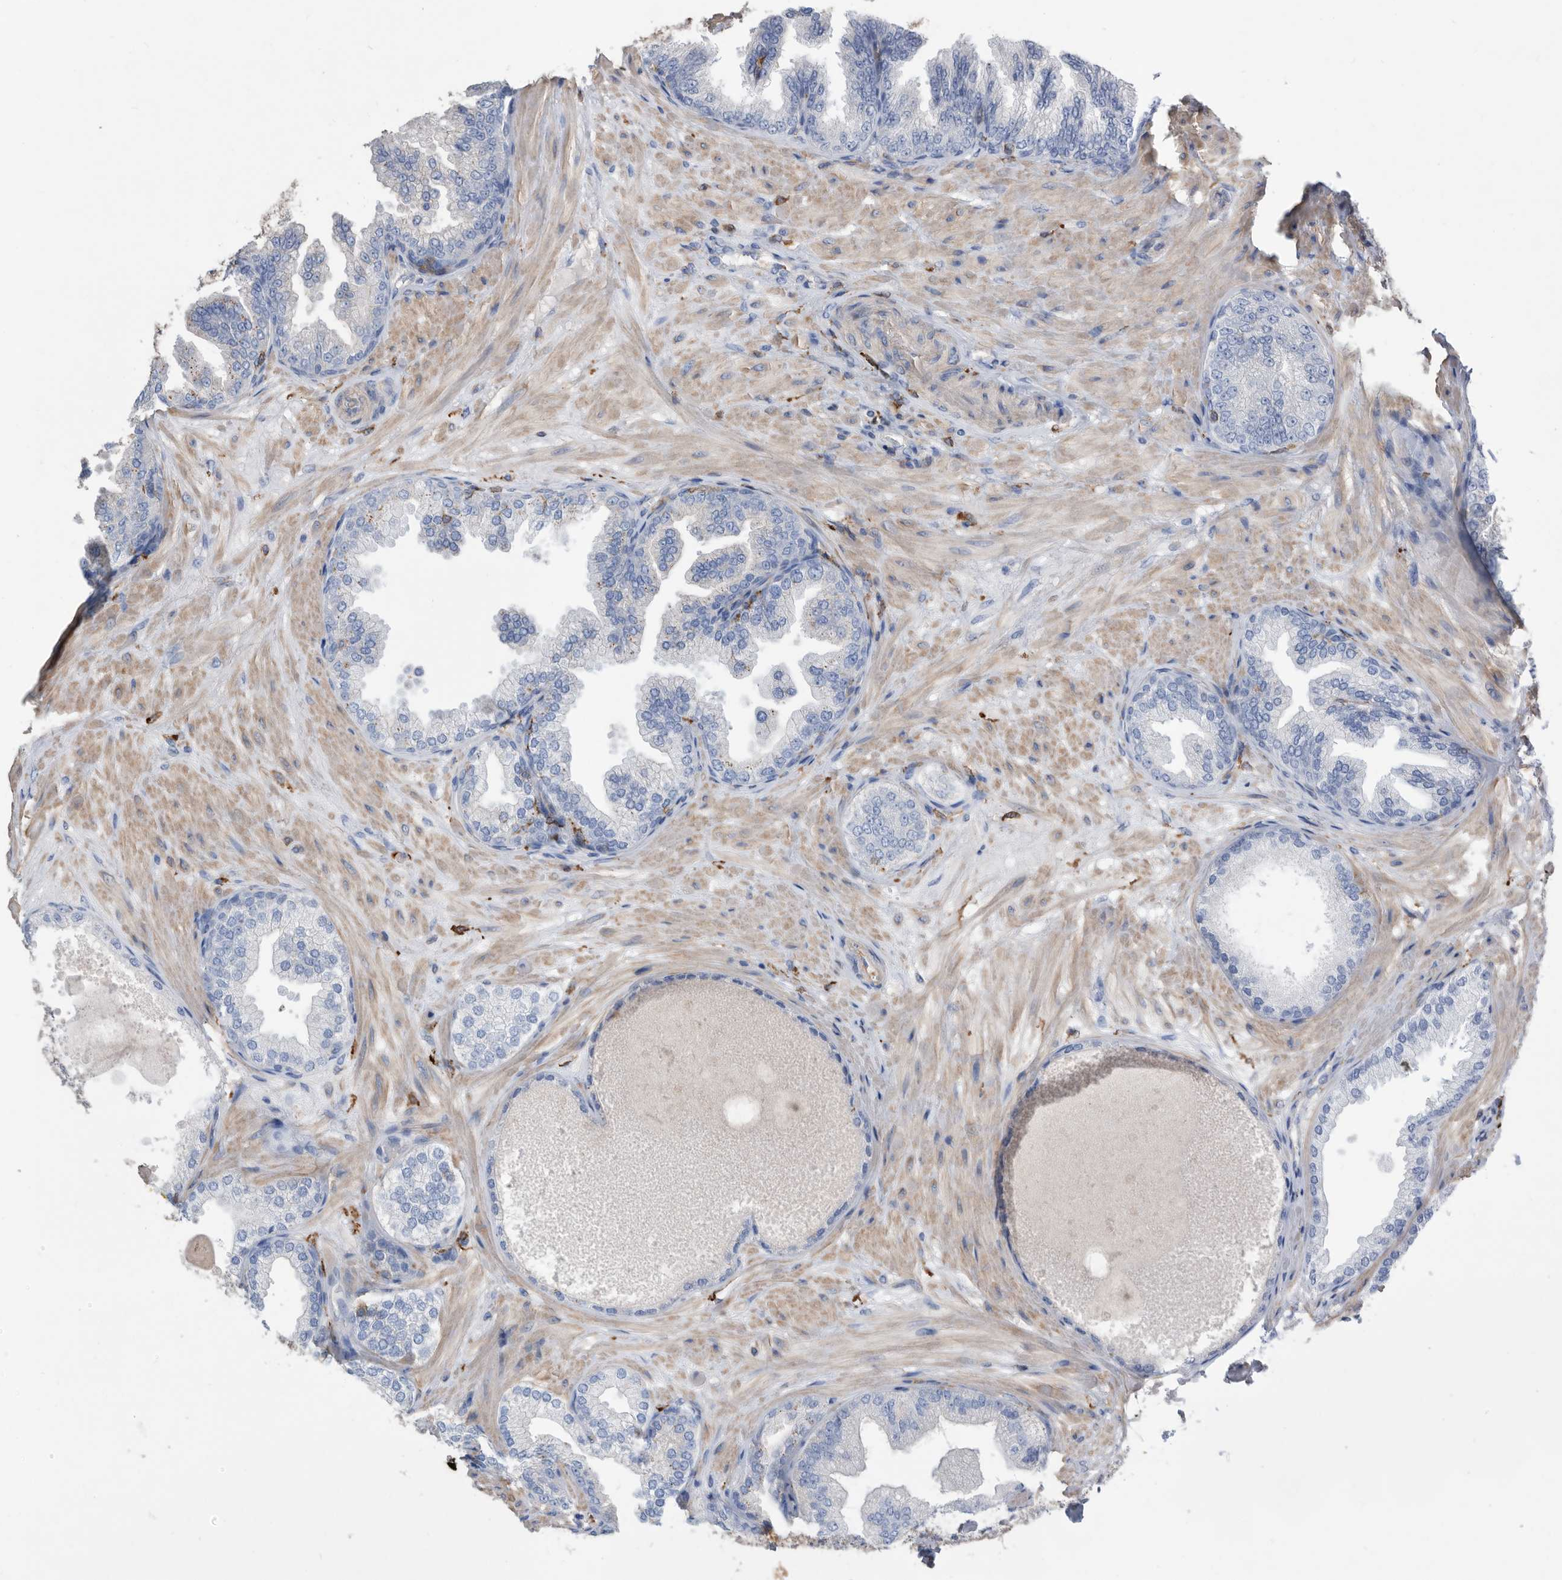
{"staining": {"intensity": "negative", "quantity": "none", "location": "none"}, "tissue": "prostate cancer", "cell_type": "Tumor cells", "image_type": "cancer", "snomed": [{"axis": "morphology", "description": "Adenocarcinoma, Low grade"}, {"axis": "topography", "description": "Prostate"}], "caption": "Immunohistochemistry (IHC) photomicrograph of prostate cancer stained for a protein (brown), which demonstrates no positivity in tumor cells. The staining is performed using DAB (3,3'-diaminobenzidine) brown chromogen with nuclei counter-stained in using hematoxylin.", "gene": "MS4A4A", "patient": {"sex": "male", "age": 63}}